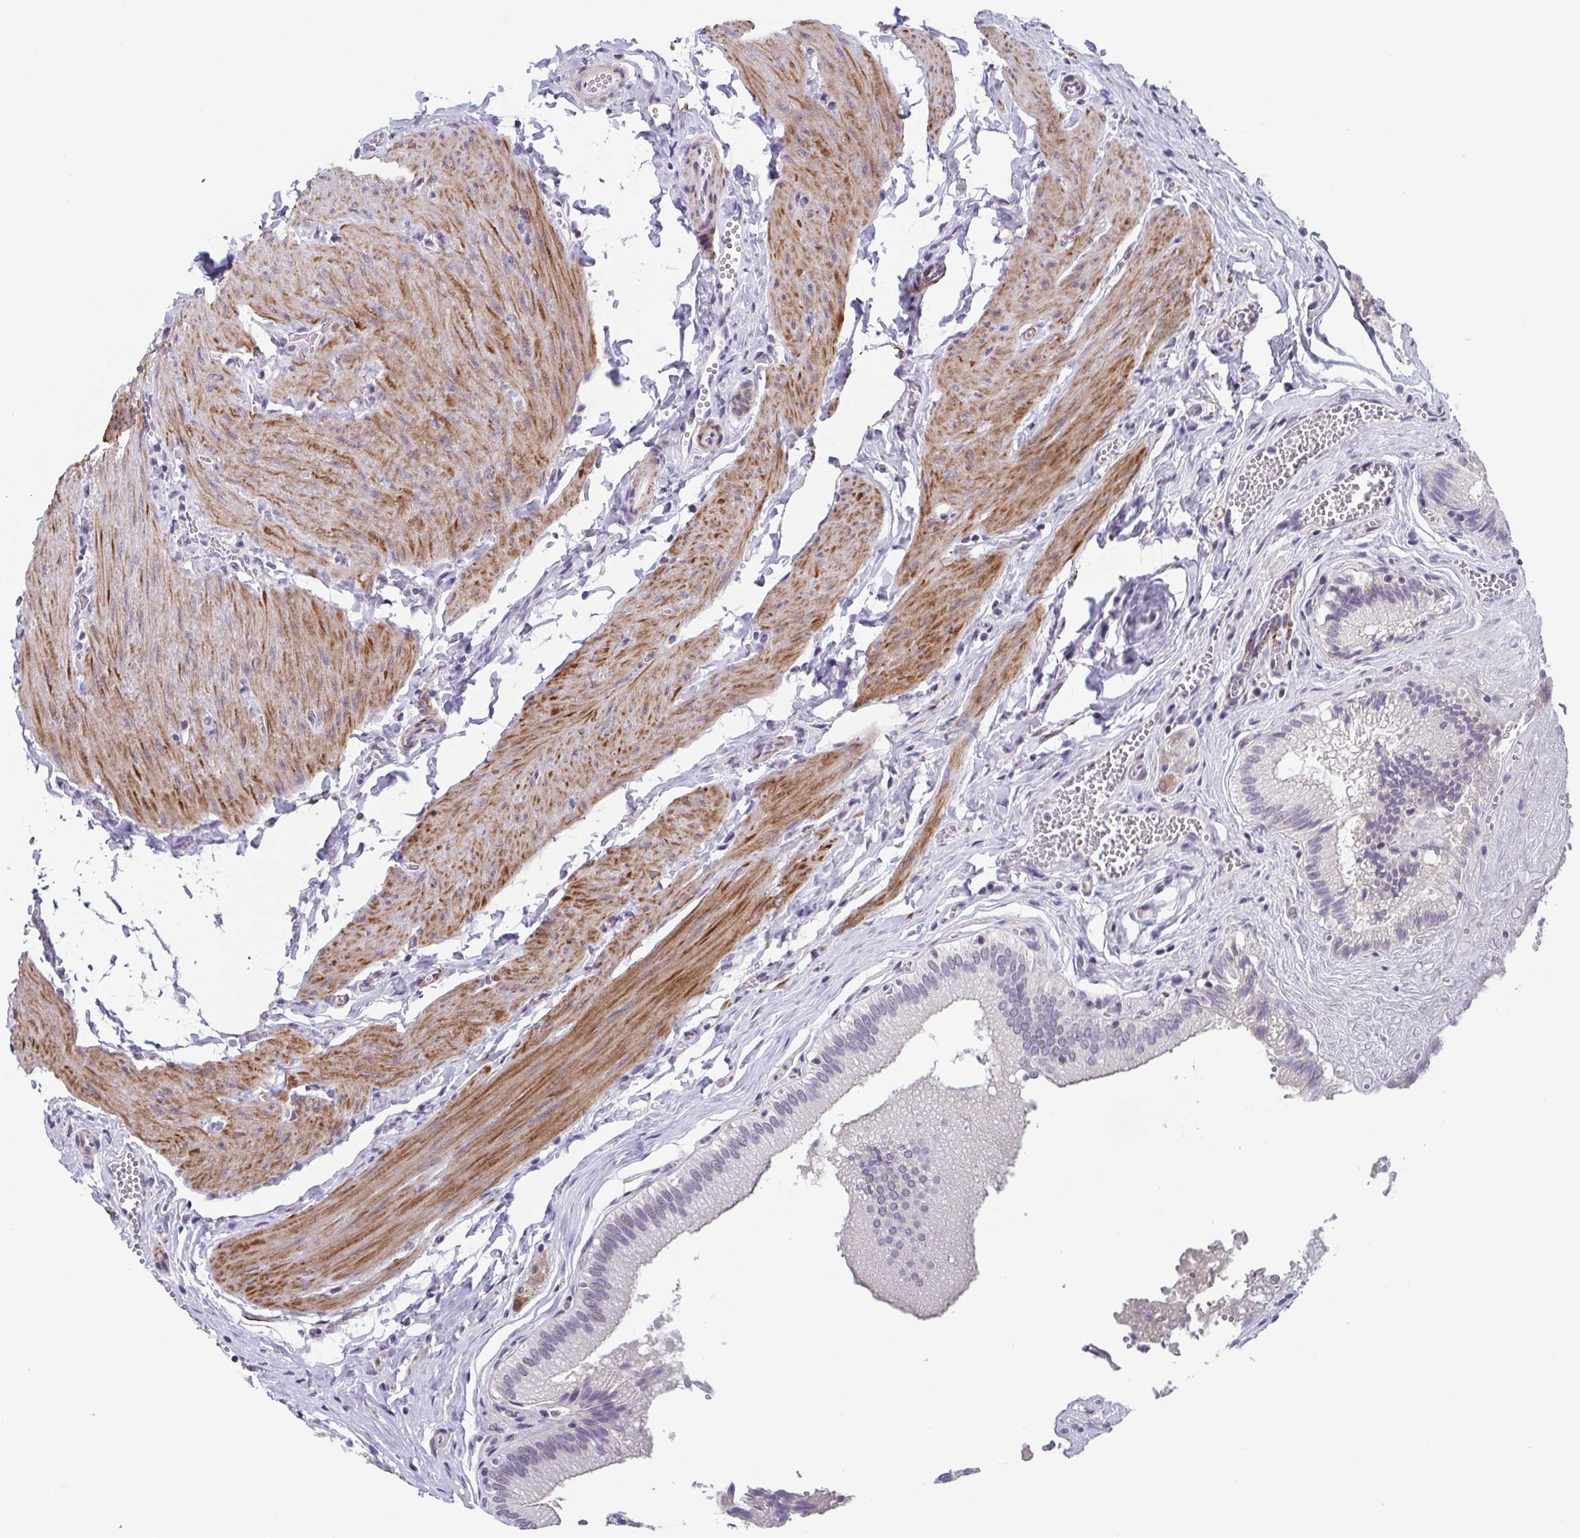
{"staining": {"intensity": "weak", "quantity": "<25%", "location": "cytoplasmic/membranous"}, "tissue": "gallbladder", "cell_type": "Glandular cells", "image_type": "normal", "snomed": [{"axis": "morphology", "description": "Normal tissue, NOS"}, {"axis": "topography", "description": "Gallbladder"}, {"axis": "topography", "description": "Peripheral nerve tissue"}], "caption": "High power microscopy photomicrograph of an IHC photomicrograph of benign gallbladder, revealing no significant staining in glandular cells. The staining is performed using DAB brown chromogen with nuclei counter-stained in using hematoxylin.", "gene": "TMEM92", "patient": {"sex": "male", "age": 17}}